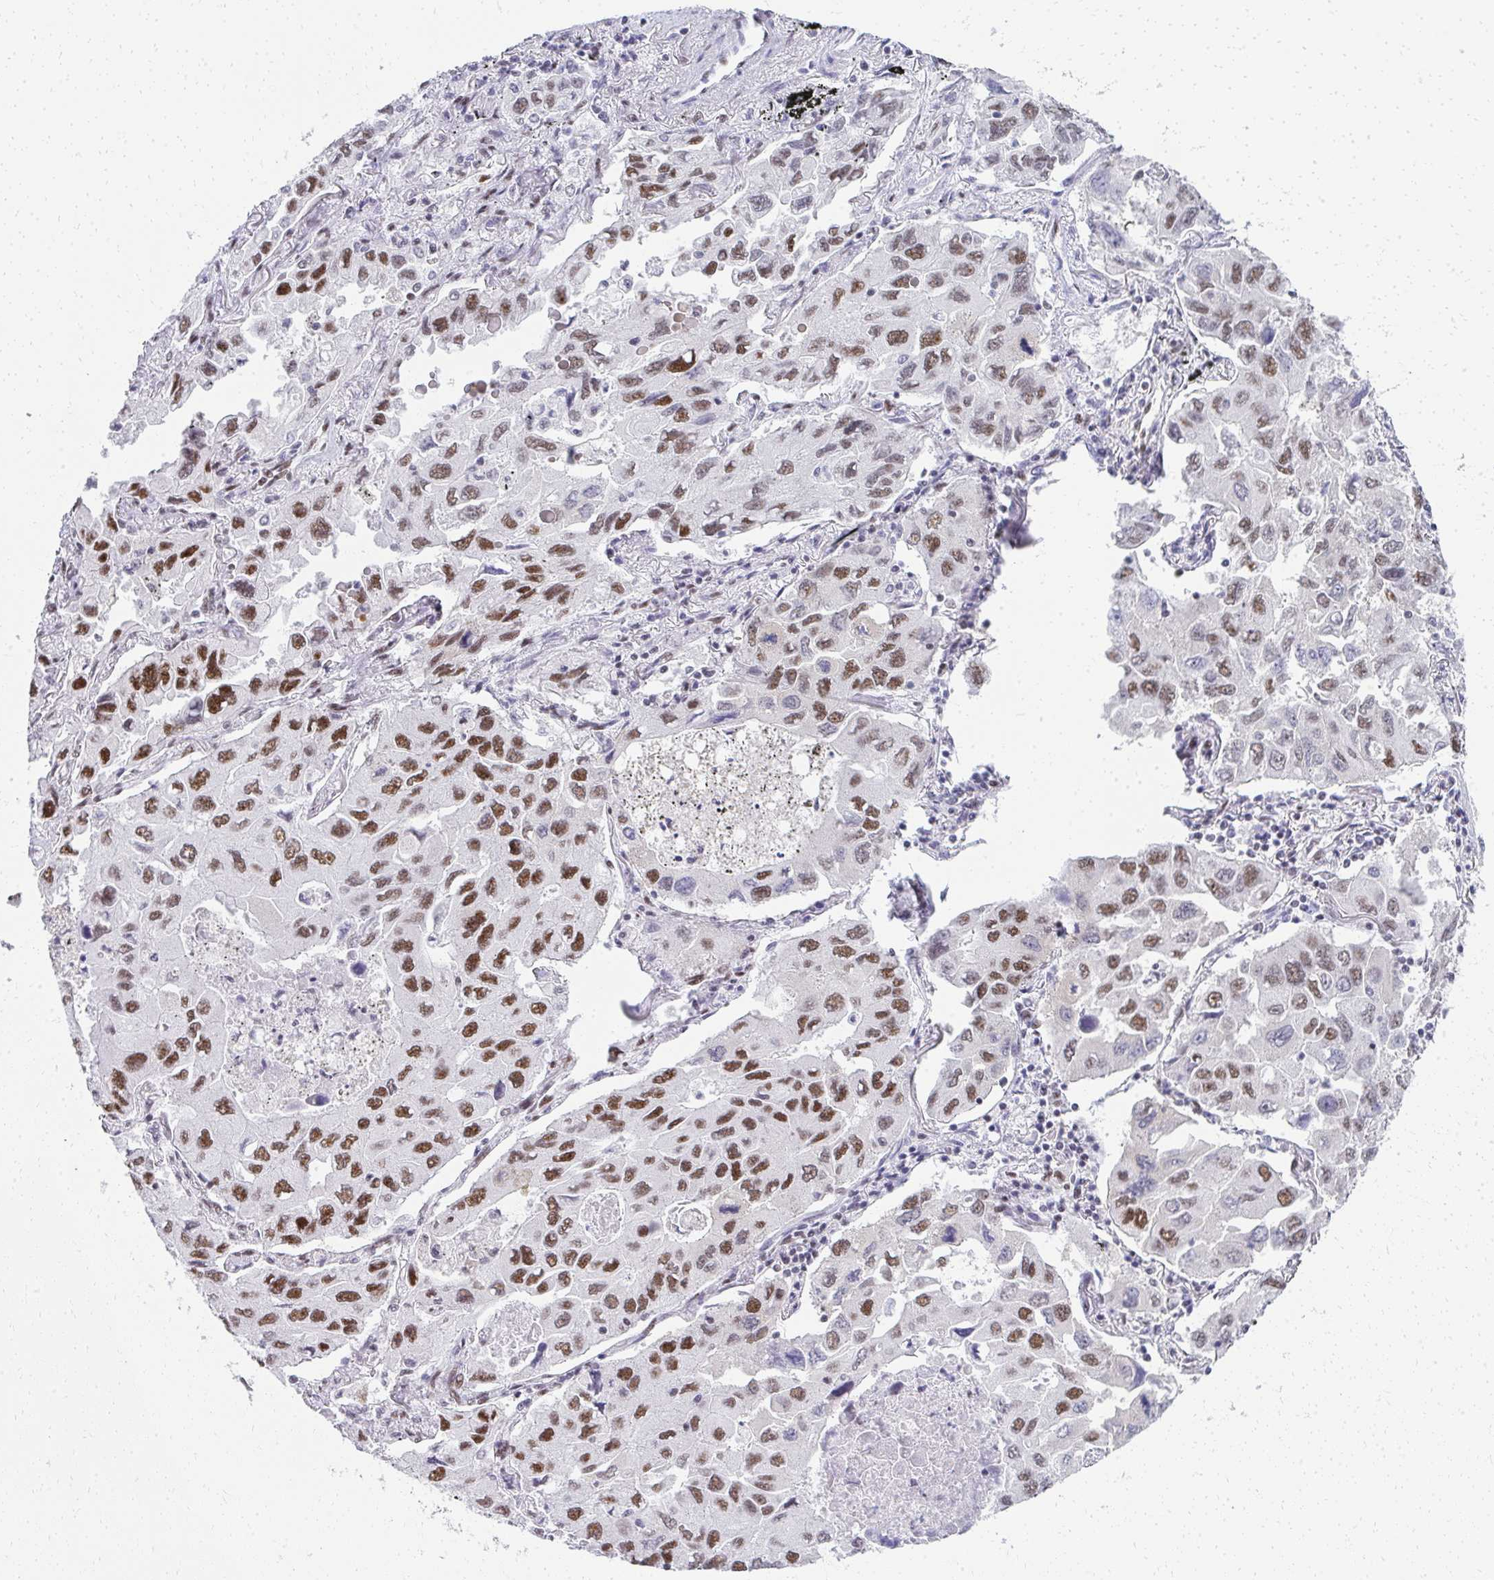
{"staining": {"intensity": "strong", "quantity": "25%-75%", "location": "nuclear"}, "tissue": "lung cancer", "cell_type": "Tumor cells", "image_type": "cancer", "snomed": [{"axis": "morphology", "description": "Adenocarcinoma, NOS"}, {"axis": "topography", "description": "Lung"}], "caption": "Protein expression by immunohistochemistry (IHC) reveals strong nuclear staining in approximately 25%-75% of tumor cells in adenocarcinoma (lung).", "gene": "CREBBP", "patient": {"sex": "male", "age": 64}}